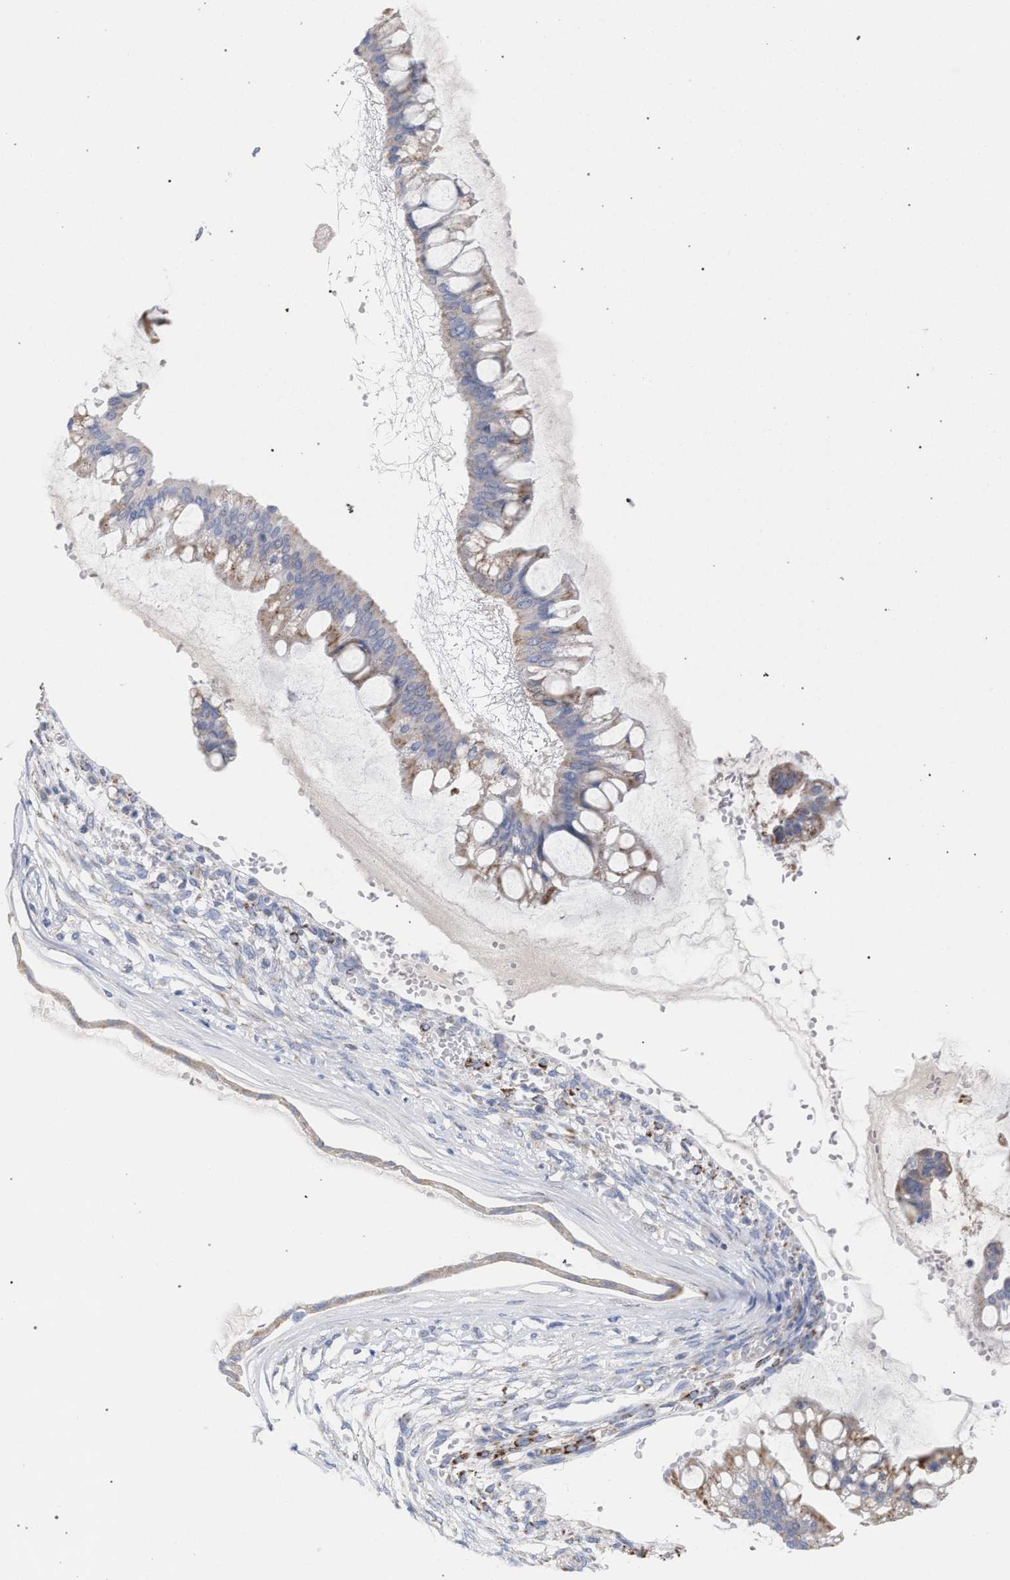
{"staining": {"intensity": "weak", "quantity": "25%-75%", "location": "cytoplasmic/membranous"}, "tissue": "ovarian cancer", "cell_type": "Tumor cells", "image_type": "cancer", "snomed": [{"axis": "morphology", "description": "Cystadenocarcinoma, mucinous, NOS"}, {"axis": "topography", "description": "Ovary"}], "caption": "Immunohistochemistry (IHC) of ovarian mucinous cystadenocarcinoma shows low levels of weak cytoplasmic/membranous staining in about 25%-75% of tumor cells.", "gene": "ECI2", "patient": {"sex": "female", "age": 73}}